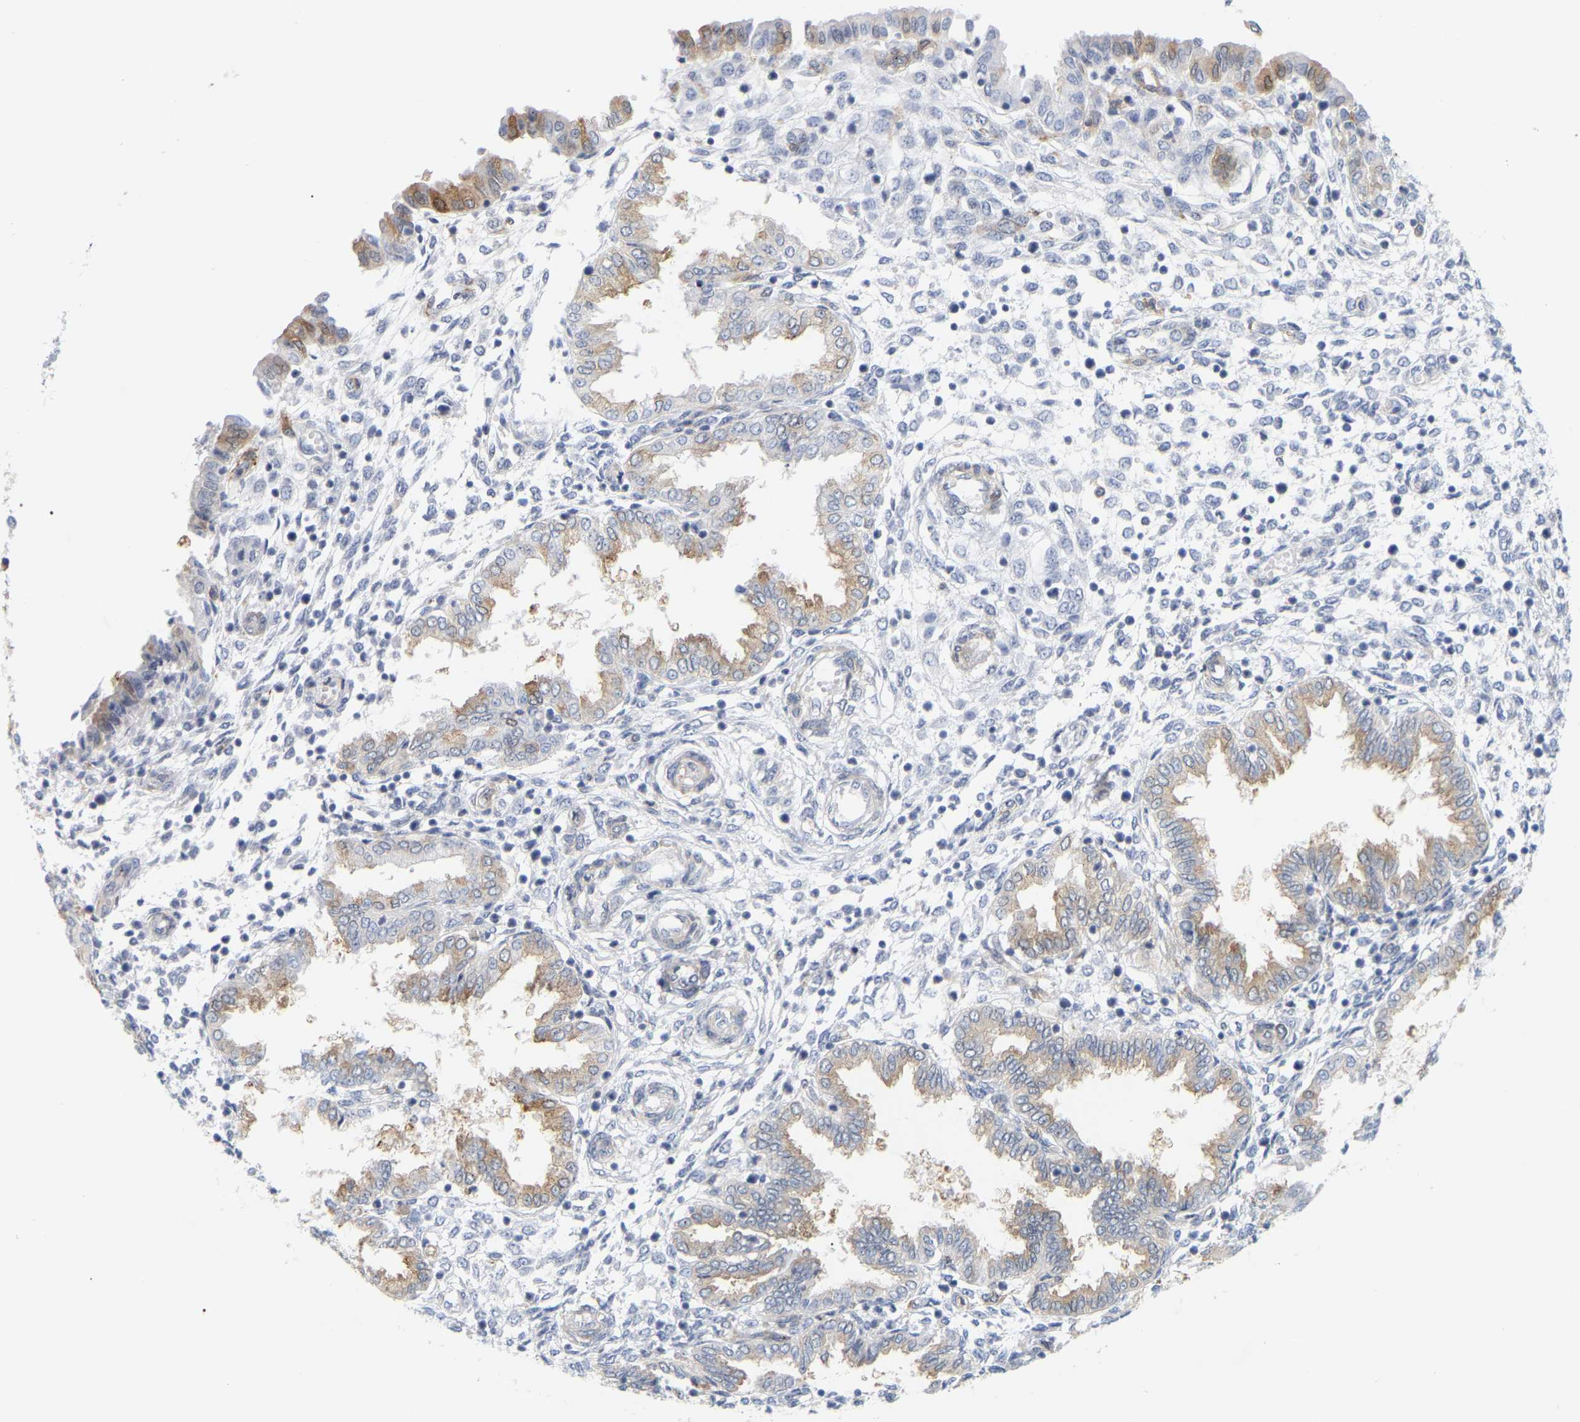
{"staining": {"intensity": "weak", "quantity": "25%-75%", "location": "cytoplasmic/membranous"}, "tissue": "endometrium", "cell_type": "Cells in endometrial stroma", "image_type": "normal", "snomed": [{"axis": "morphology", "description": "Normal tissue, NOS"}, {"axis": "topography", "description": "Endometrium"}], "caption": "Immunohistochemistry (DAB (3,3'-diaminobenzidine)) staining of normal endometrium shows weak cytoplasmic/membranous protein positivity in approximately 25%-75% of cells in endometrial stroma.", "gene": "RAPH1", "patient": {"sex": "female", "age": 33}}